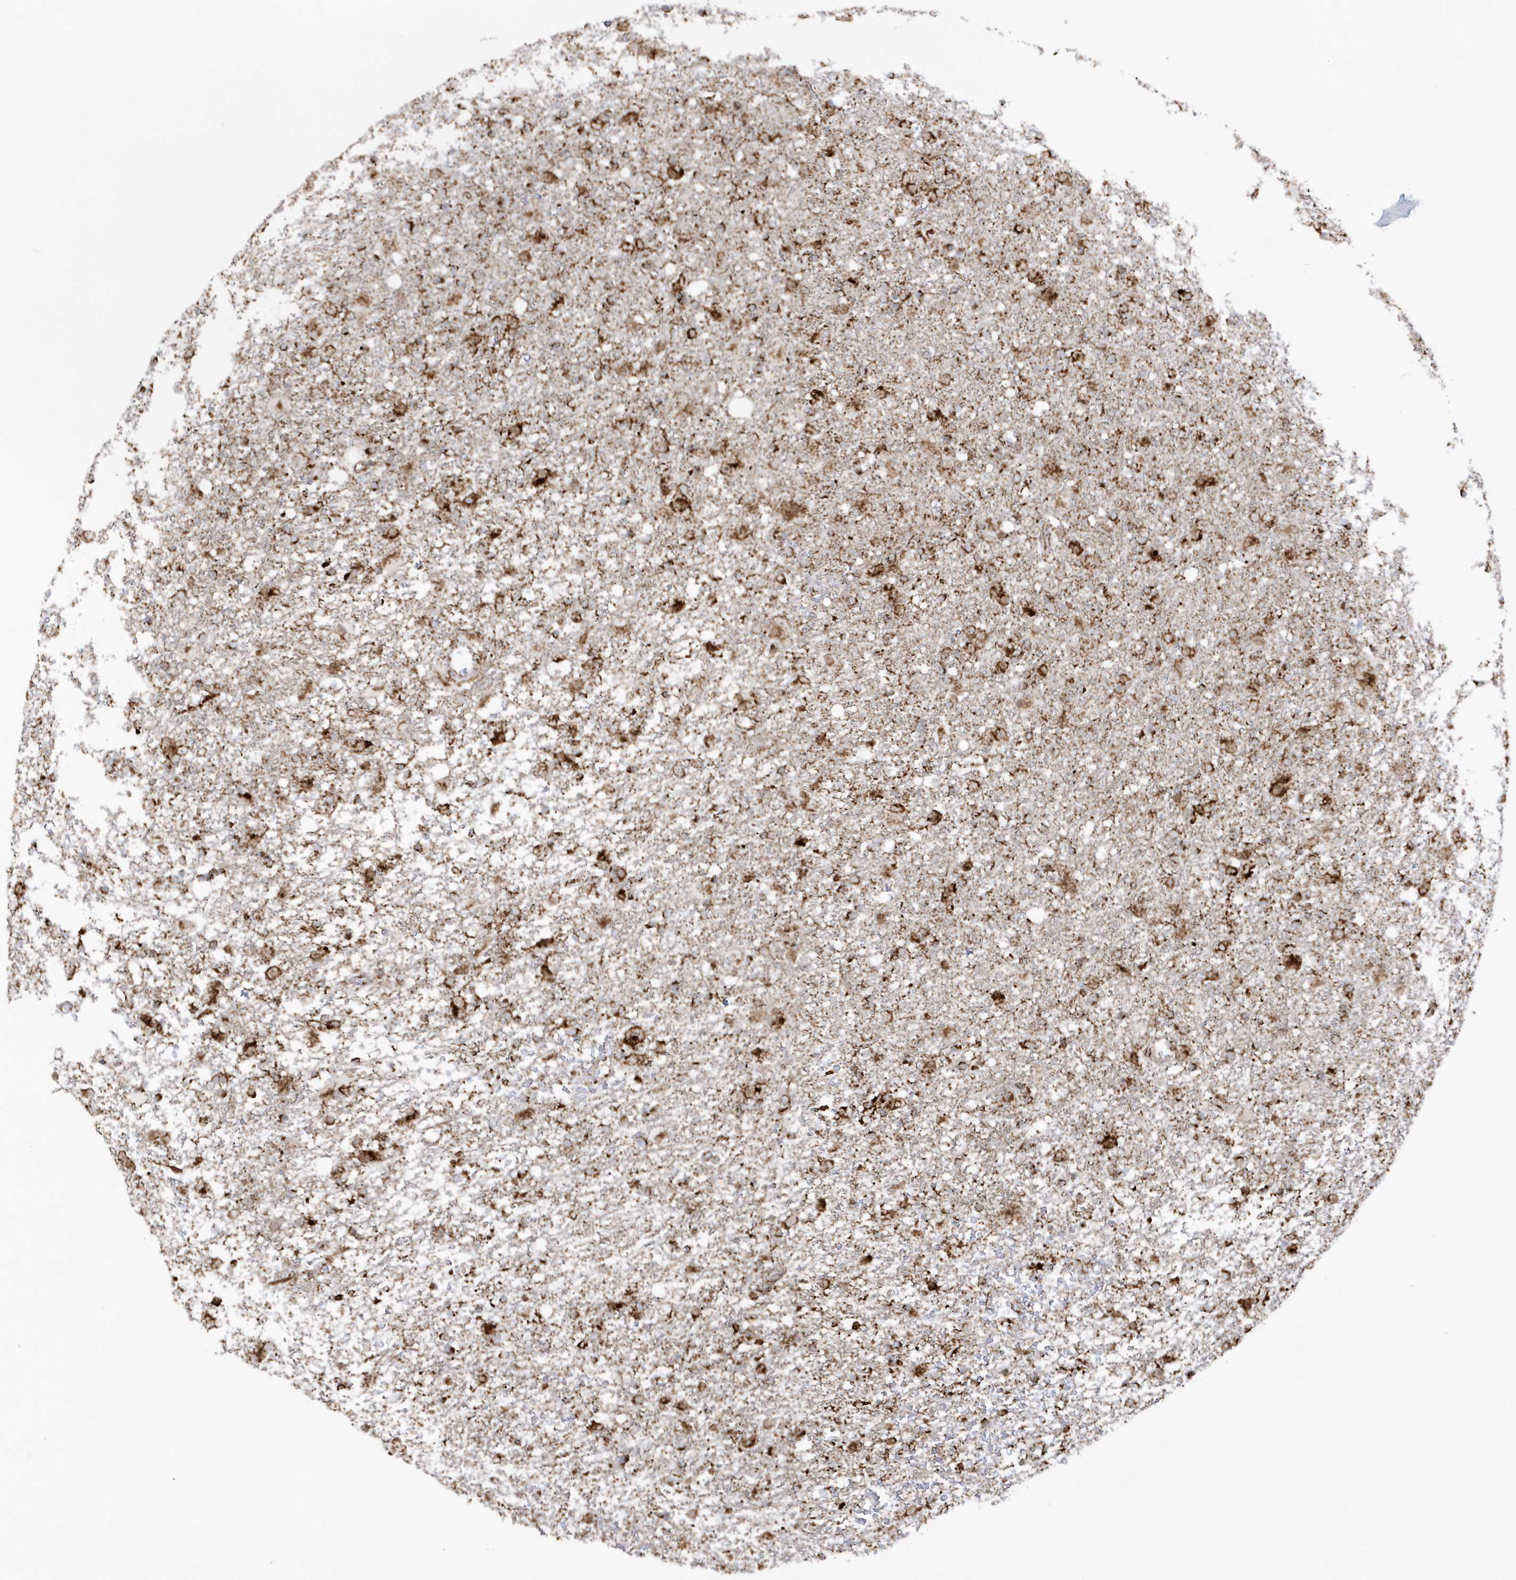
{"staining": {"intensity": "strong", "quantity": ">75%", "location": "cytoplasmic/membranous"}, "tissue": "glioma", "cell_type": "Tumor cells", "image_type": "cancer", "snomed": [{"axis": "morphology", "description": "Glioma, malignant, Low grade"}, {"axis": "topography", "description": "Brain"}], "caption": "Protein expression analysis of human low-grade glioma (malignant) reveals strong cytoplasmic/membranous staining in approximately >75% of tumor cells. (DAB (3,3'-diaminobenzidine) IHC with brightfield microscopy, high magnification).", "gene": "CRY2", "patient": {"sex": "male", "age": 65}}